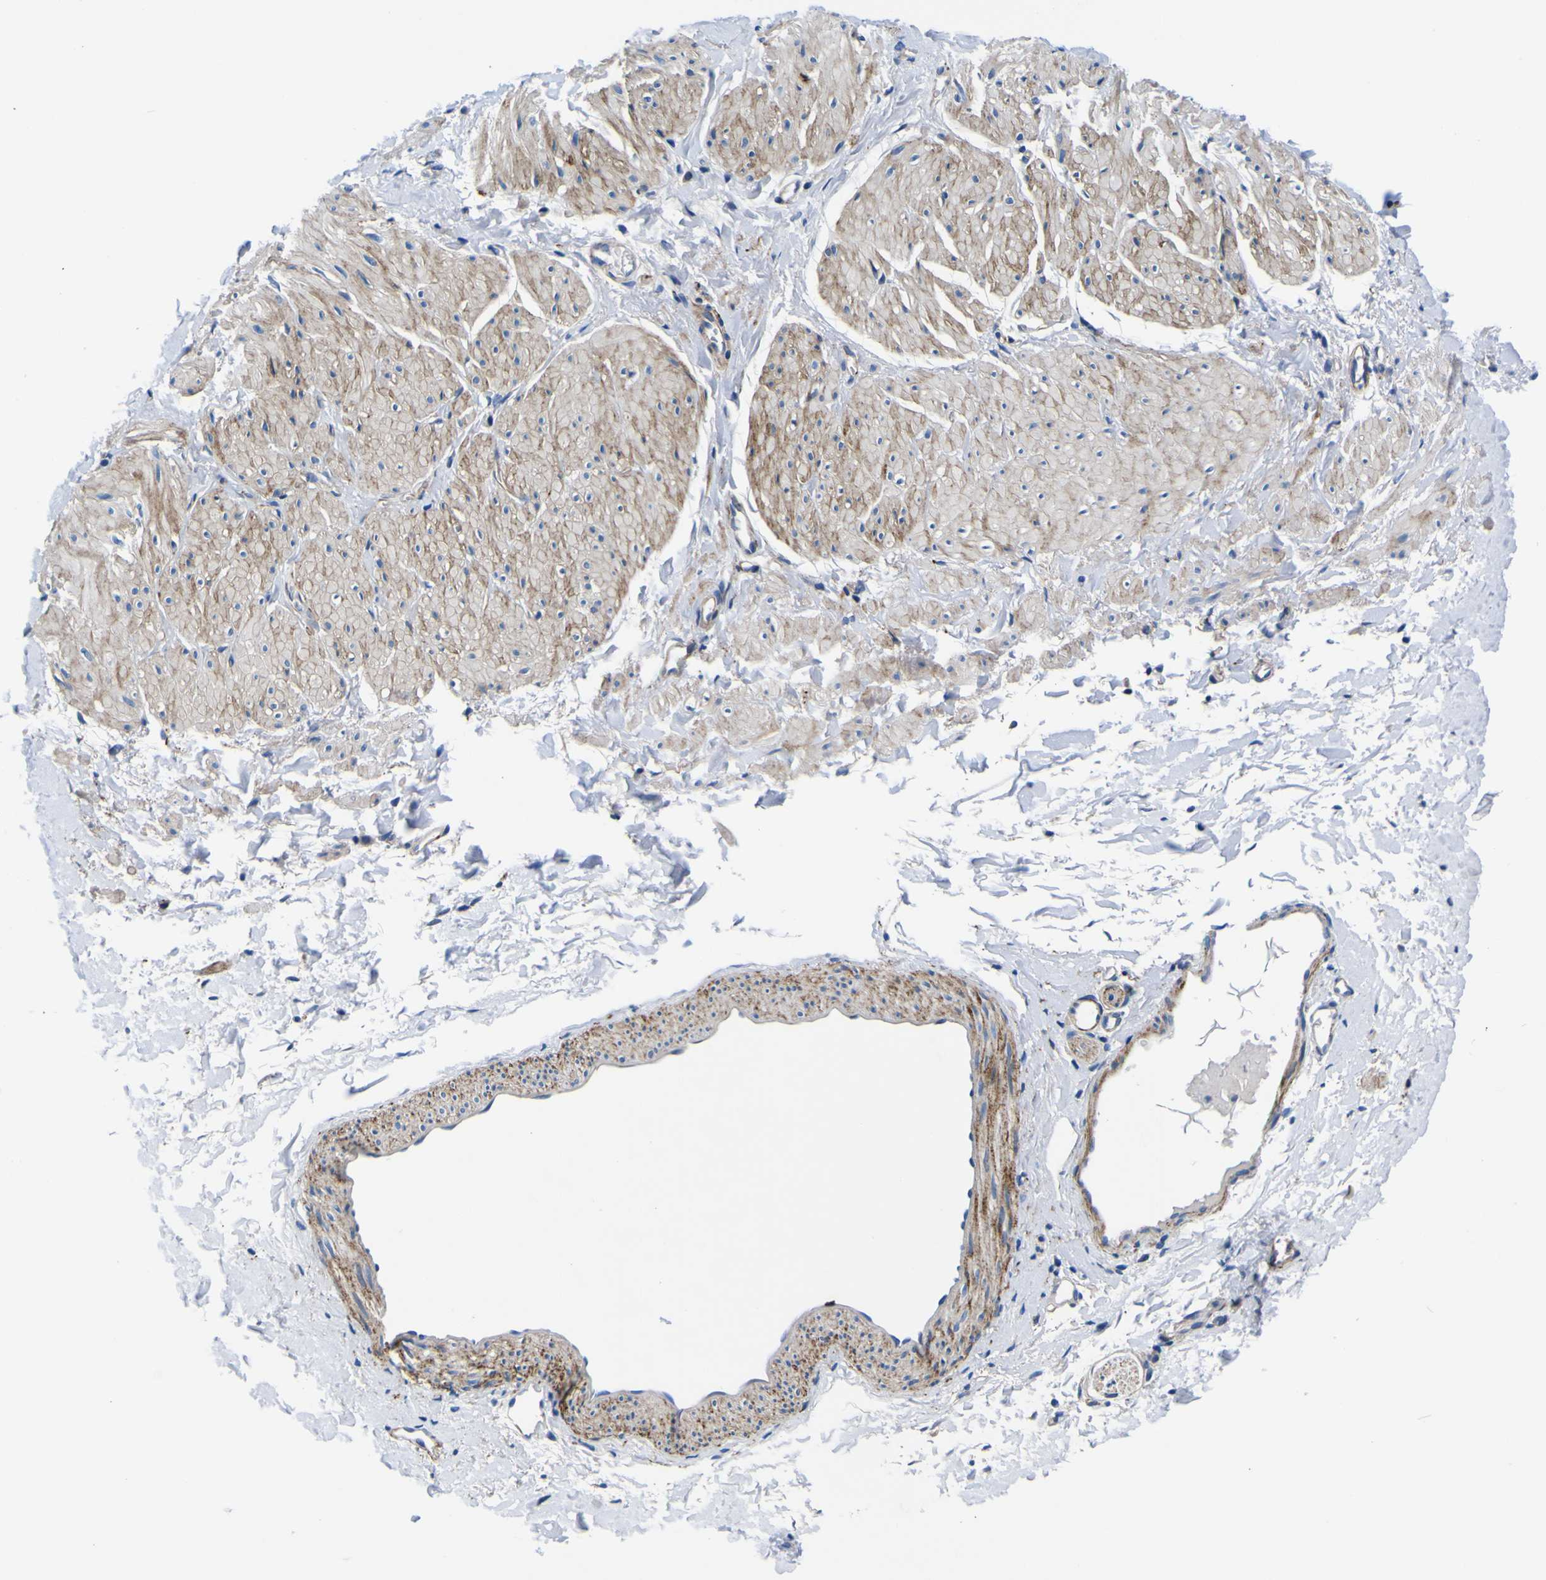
{"staining": {"intensity": "moderate", "quantity": ">75%", "location": "cytoplasmic/membranous"}, "tissue": "smooth muscle", "cell_type": "Smooth muscle cells", "image_type": "normal", "snomed": [{"axis": "morphology", "description": "Normal tissue, NOS"}, {"axis": "topography", "description": "Smooth muscle"}], "caption": "High-magnification brightfield microscopy of benign smooth muscle stained with DAB (brown) and counterstained with hematoxylin (blue). smooth muscle cells exhibit moderate cytoplasmic/membranous expression is seen in about>75% of cells. (DAB IHC with brightfield microscopy, high magnification).", "gene": "AGAP3", "patient": {"sex": "male", "age": 16}}